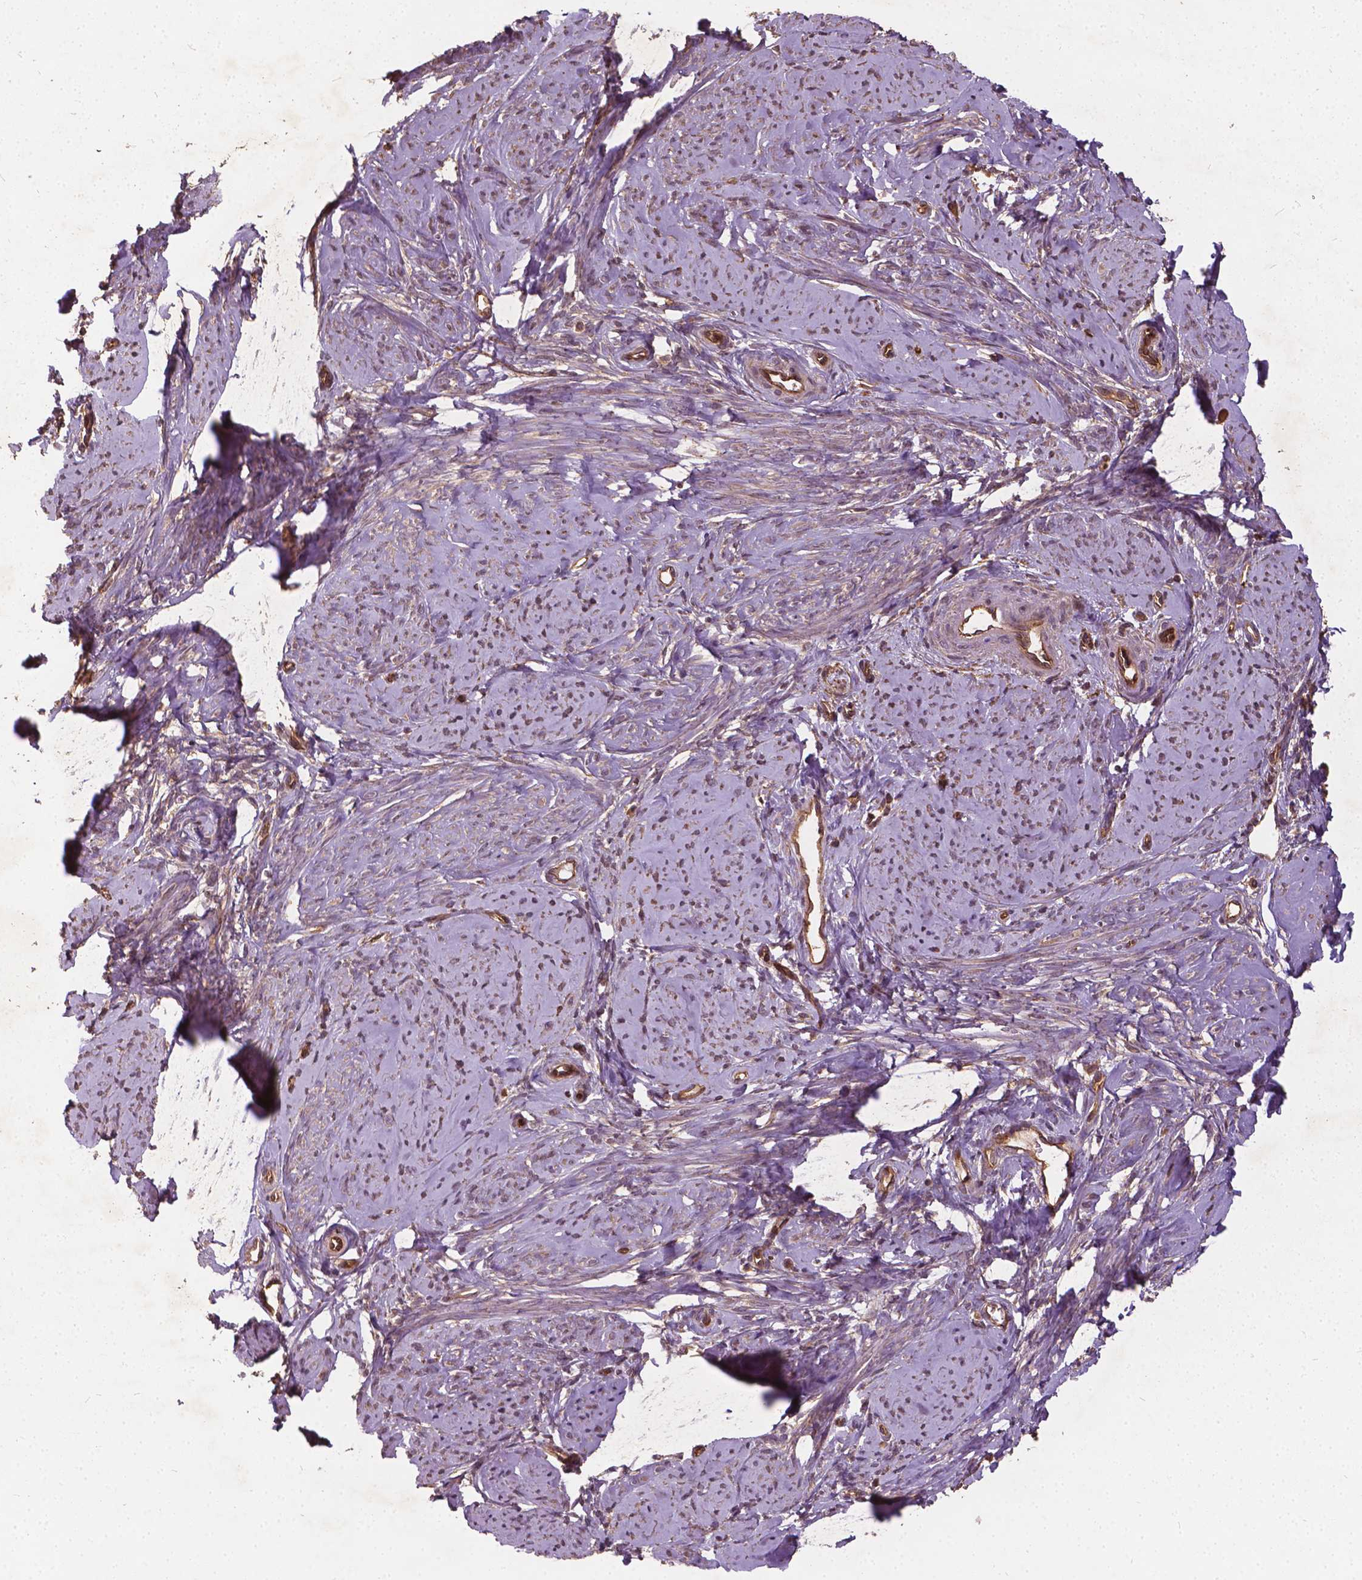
{"staining": {"intensity": "weak", "quantity": "25%-75%", "location": "cytoplasmic/membranous"}, "tissue": "smooth muscle", "cell_type": "Smooth muscle cells", "image_type": "normal", "snomed": [{"axis": "morphology", "description": "Normal tissue, NOS"}, {"axis": "topography", "description": "Smooth muscle"}], "caption": "Smooth muscle stained with immunohistochemistry demonstrates weak cytoplasmic/membranous staining in approximately 25%-75% of smooth muscle cells. (Brightfield microscopy of DAB IHC at high magnification).", "gene": "UBXN2A", "patient": {"sex": "female", "age": 48}}